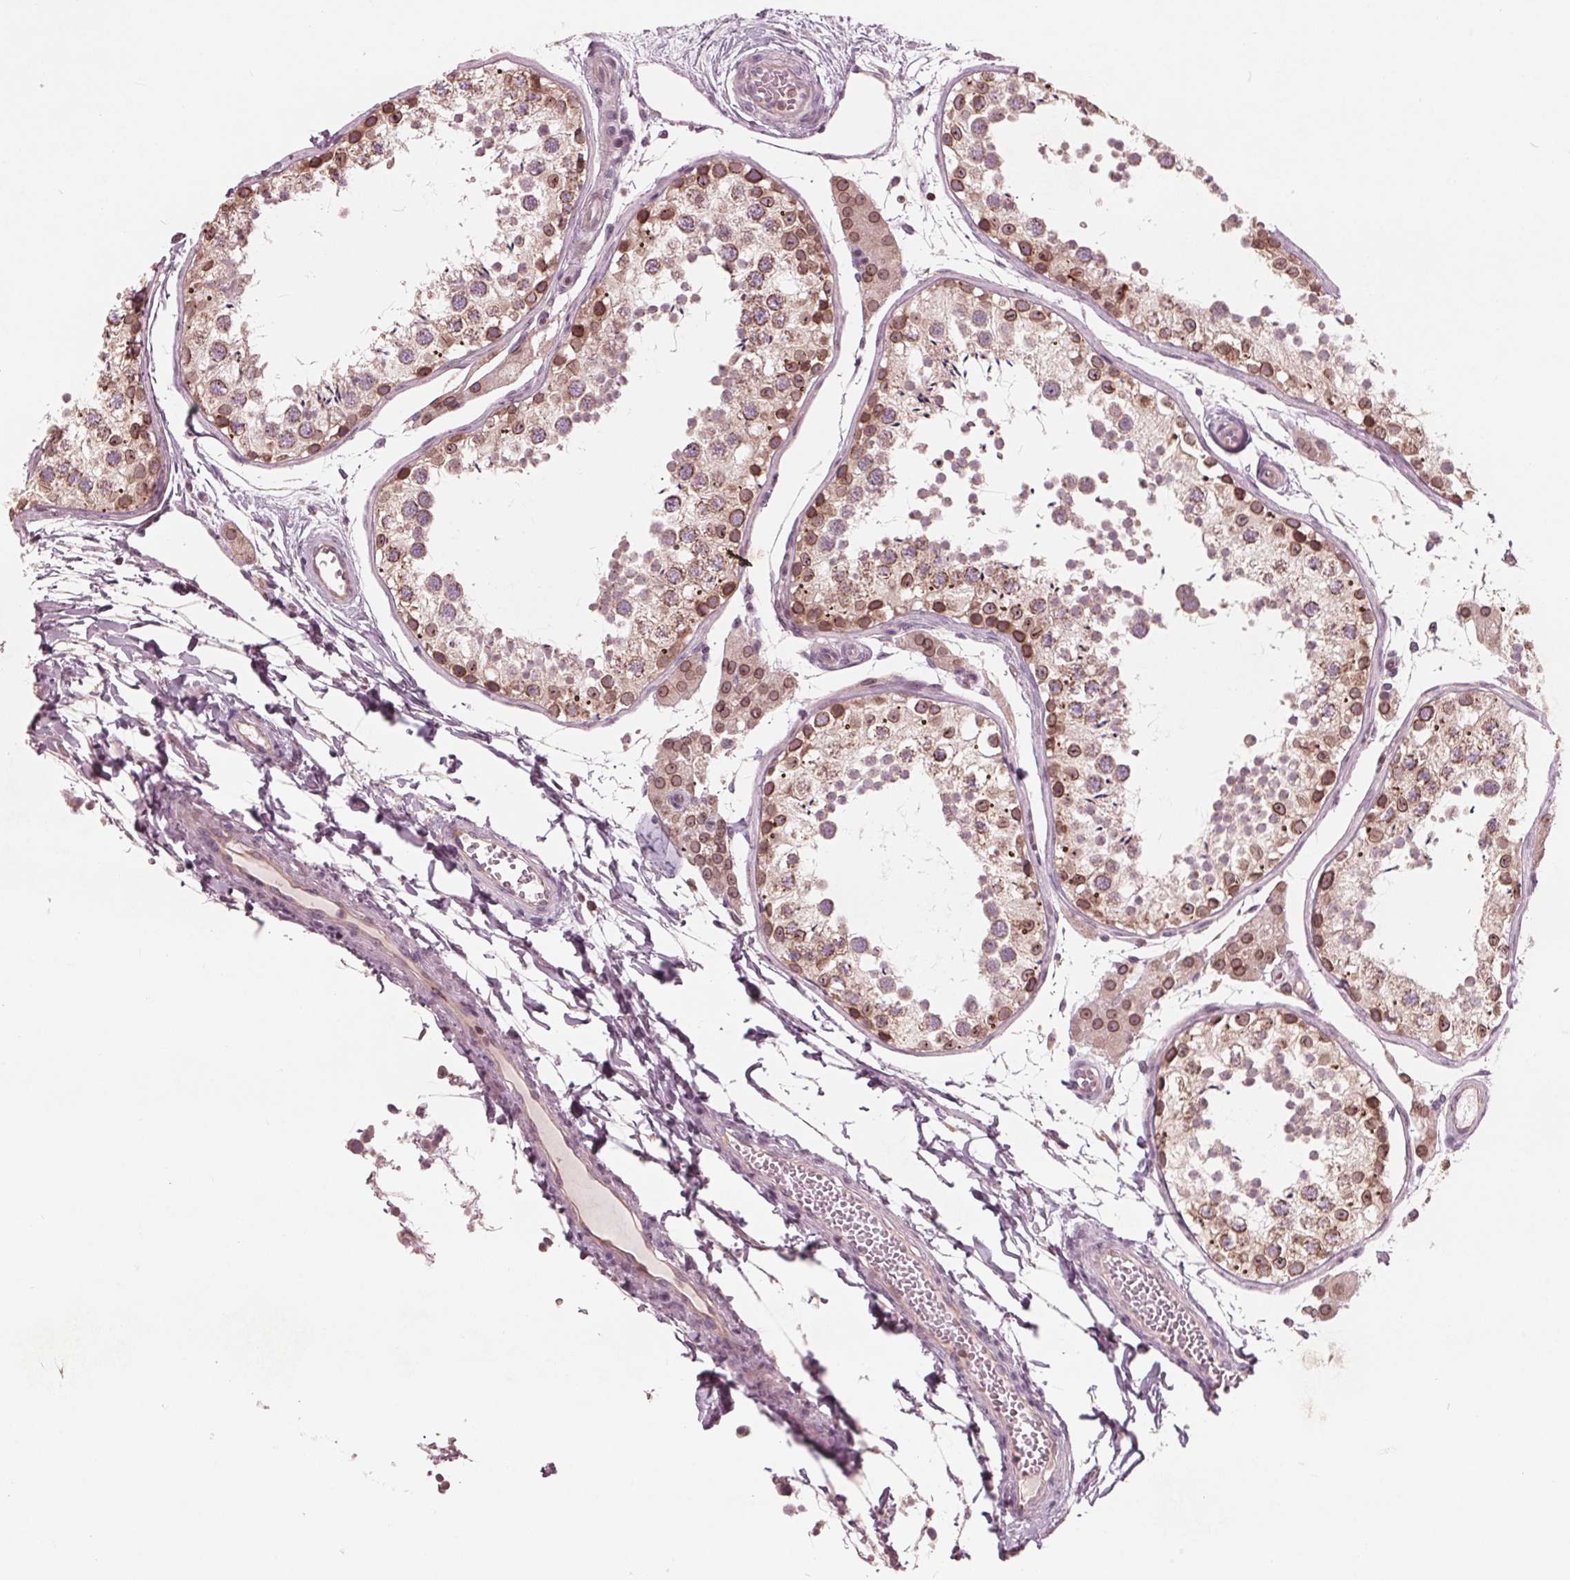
{"staining": {"intensity": "moderate", "quantity": "25%-75%", "location": "cytoplasmic/membranous,nuclear"}, "tissue": "testis", "cell_type": "Cells in seminiferous ducts", "image_type": "normal", "snomed": [{"axis": "morphology", "description": "Normal tissue, NOS"}, {"axis": "topography", "description": "Testis"}], "caption": "DAB immunohistochemical staining of benign human testis shows moderate cytoplasmic/membranous,nuclear protein positivity in about 25%-75% of cells in seminiferous ducts.", "gene": "NUP210", "patient": {"sex": "male", "age": 29}}